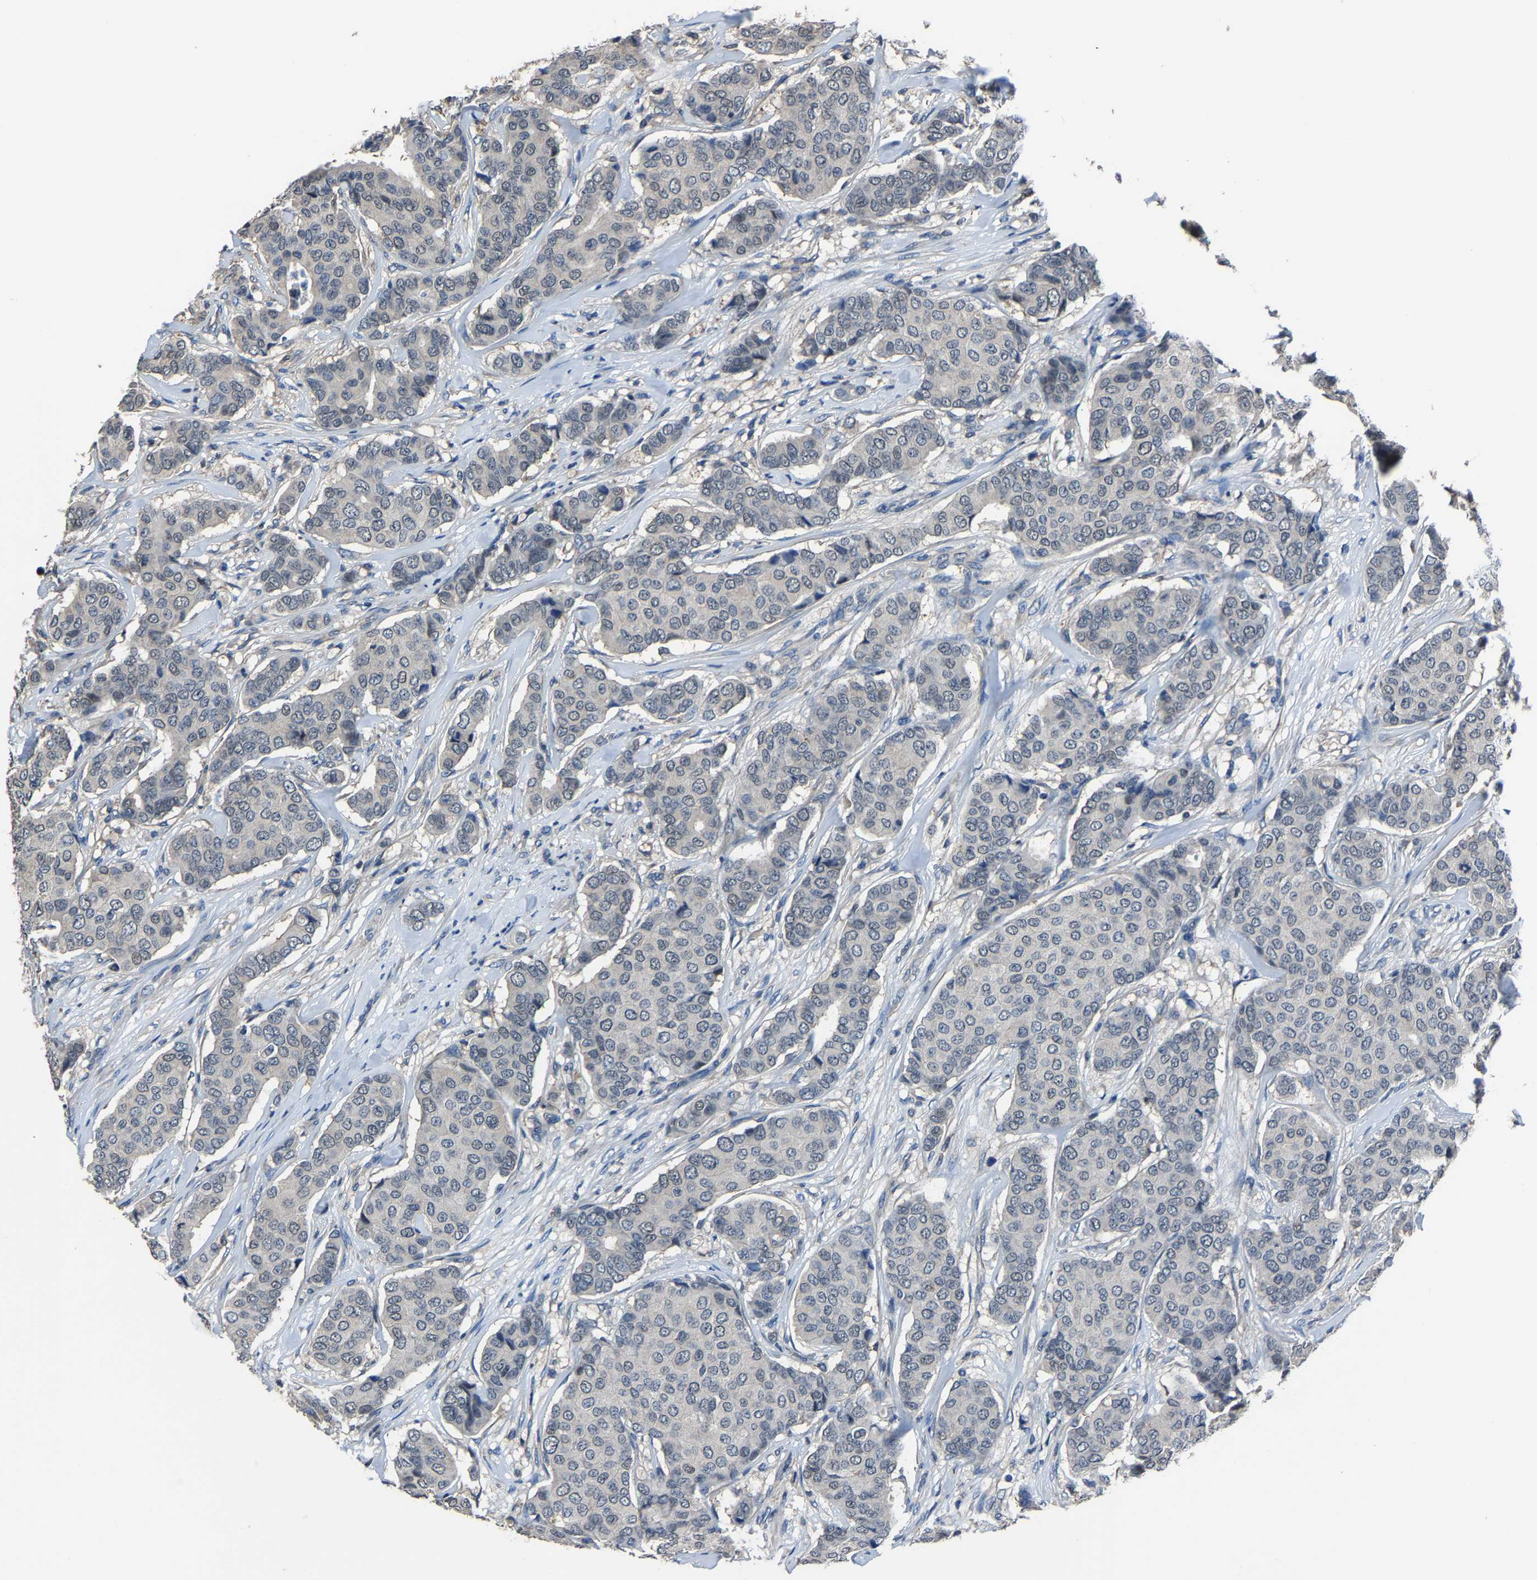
{"staining": {"intensity": "negative", "quantity": "none", "location": "none"}, "tissue": "breast cancer", "cell_type": "Tumor cells", "image_type": "cancer", "snomed": [{"axis": "morphology", "description": "Duct carcinoma"}, {"axis": "topography", "description": "Breast"}], "caption": "Tumor cells are negative for brown protein staining in intraductal carcinoma (breast).", "gene": "STRBP", "patient": {"sex": "female", "age": 75}}